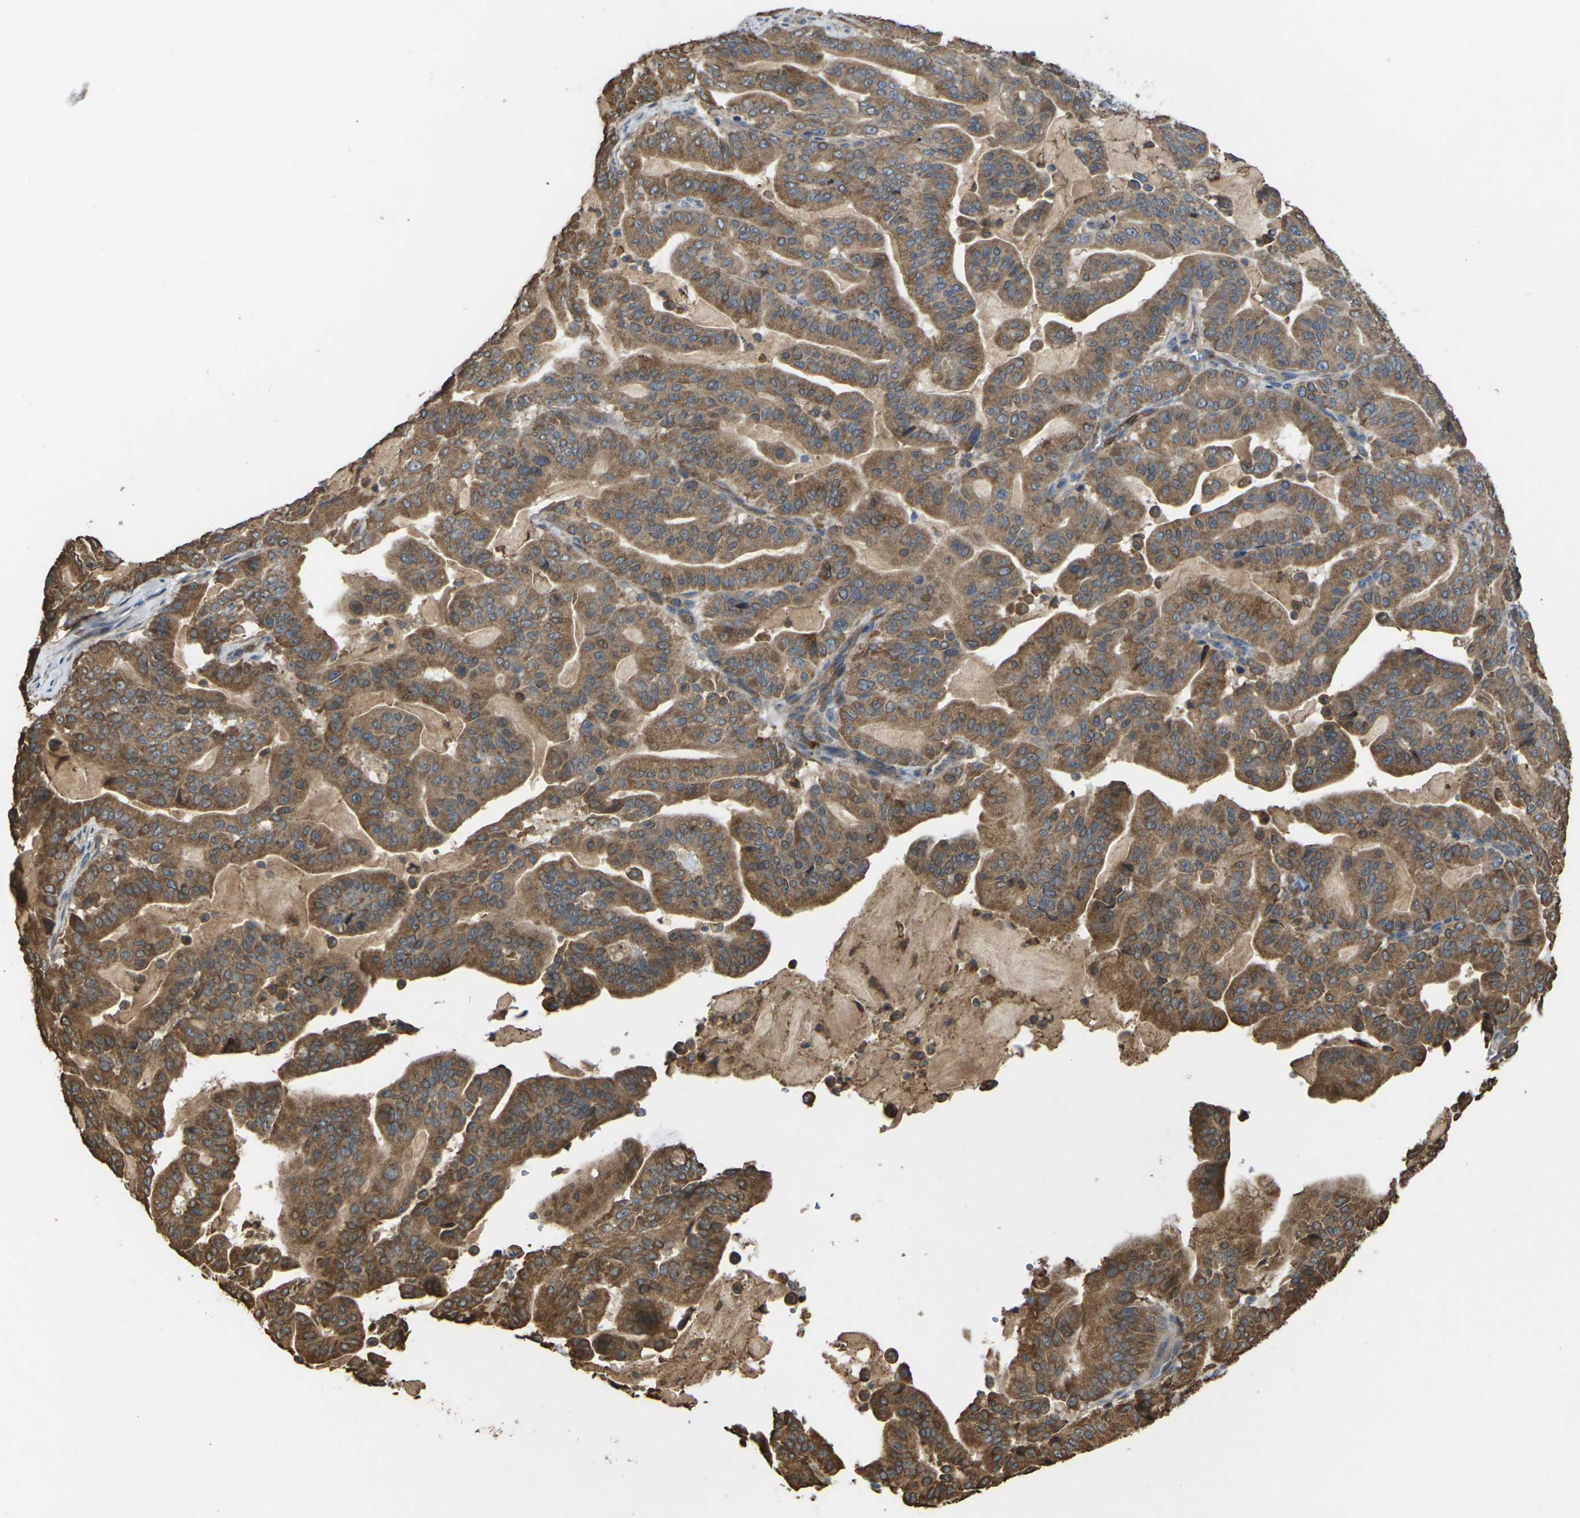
{"staining": {"intensity": "moderate", "quantity": ">75%", "location": "cytoplasmic/membranous"}, "tissue": "pancreatic cancer", "cell_type": "Tumor cells", "image_type": "cancer", "snomed": [{"axis": "morphology", "description": "Adenocarcinoma, NOS"}, {"axis": "topography", "description": "Pancreas"}], "caption": "Immunohistochemical staining of human pancreatic cancer (adenocarcinoma) demonstrates moderate cytoplasmic/membranous protein staining in approximately >75% of tumor cells.", "gene": "TIAM1", "patient": {"sex": "male", "age": 63}}